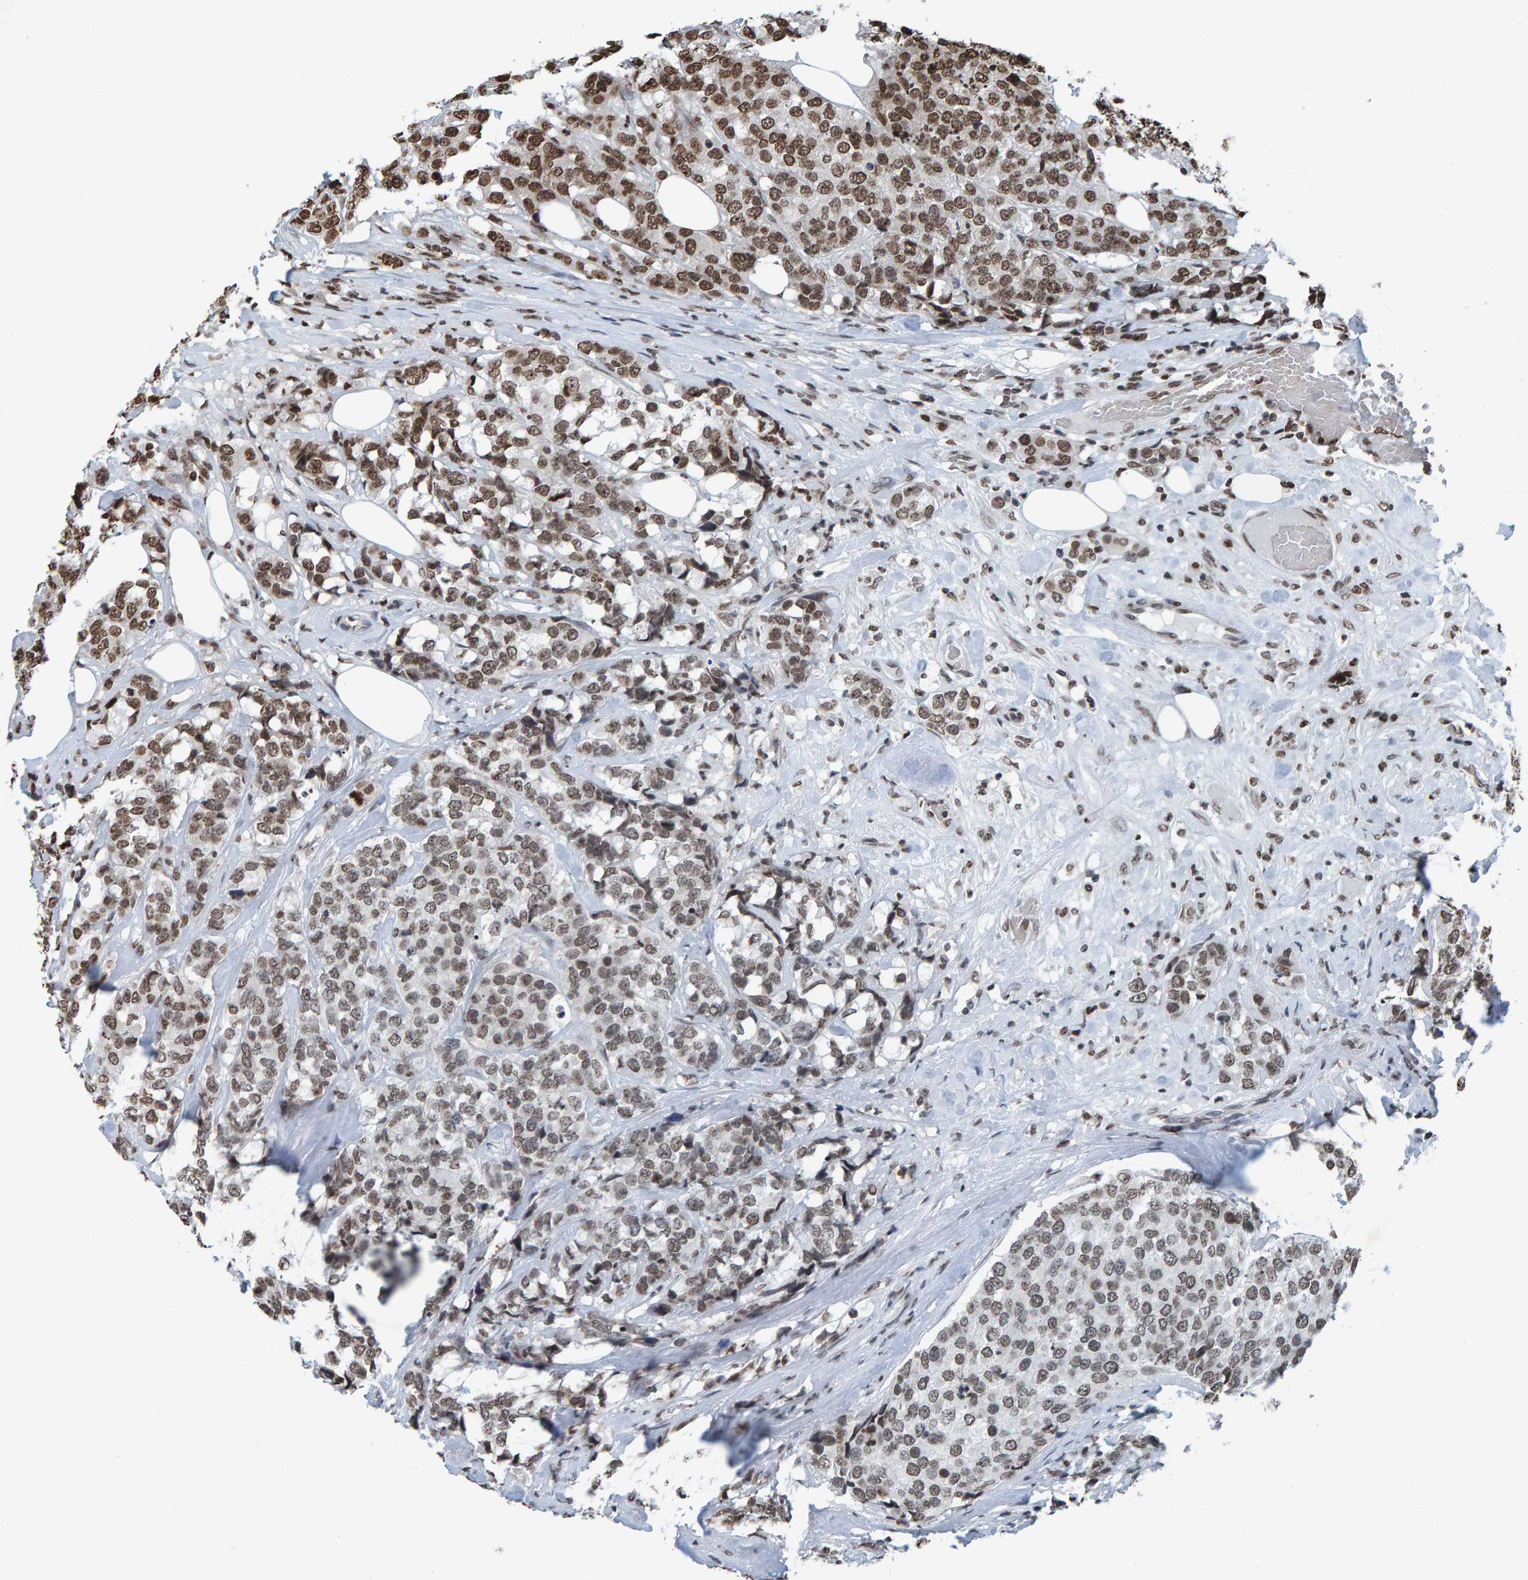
{"staining": {"intensity": "strong", "quantity": "25%-75%", "location": "nuclear"}, "tissue": "breast cancer", "cell_type": "Tumor cells", "image_type": "cancer", "snomed": [{"axis": "morphology", "description": "Lobular carcinoma"}, {"axis": "topography", "description": "Breast"}], "caption": "Immunohistochemistry (IHC) staining of lobular carcinoma (breast), which reveals high levels of strong nuclear staining in about 25%-75% of tumor cells indicating strong nuclear protein staining. The staining was performed using DAB (3,3'-diaminobenzidine) (brown) for protein detection and nuclei were counterstained in hematoxylin (blue).", "gene": "H2AZ1", "patient": {"sex": "female", "age": 59}}